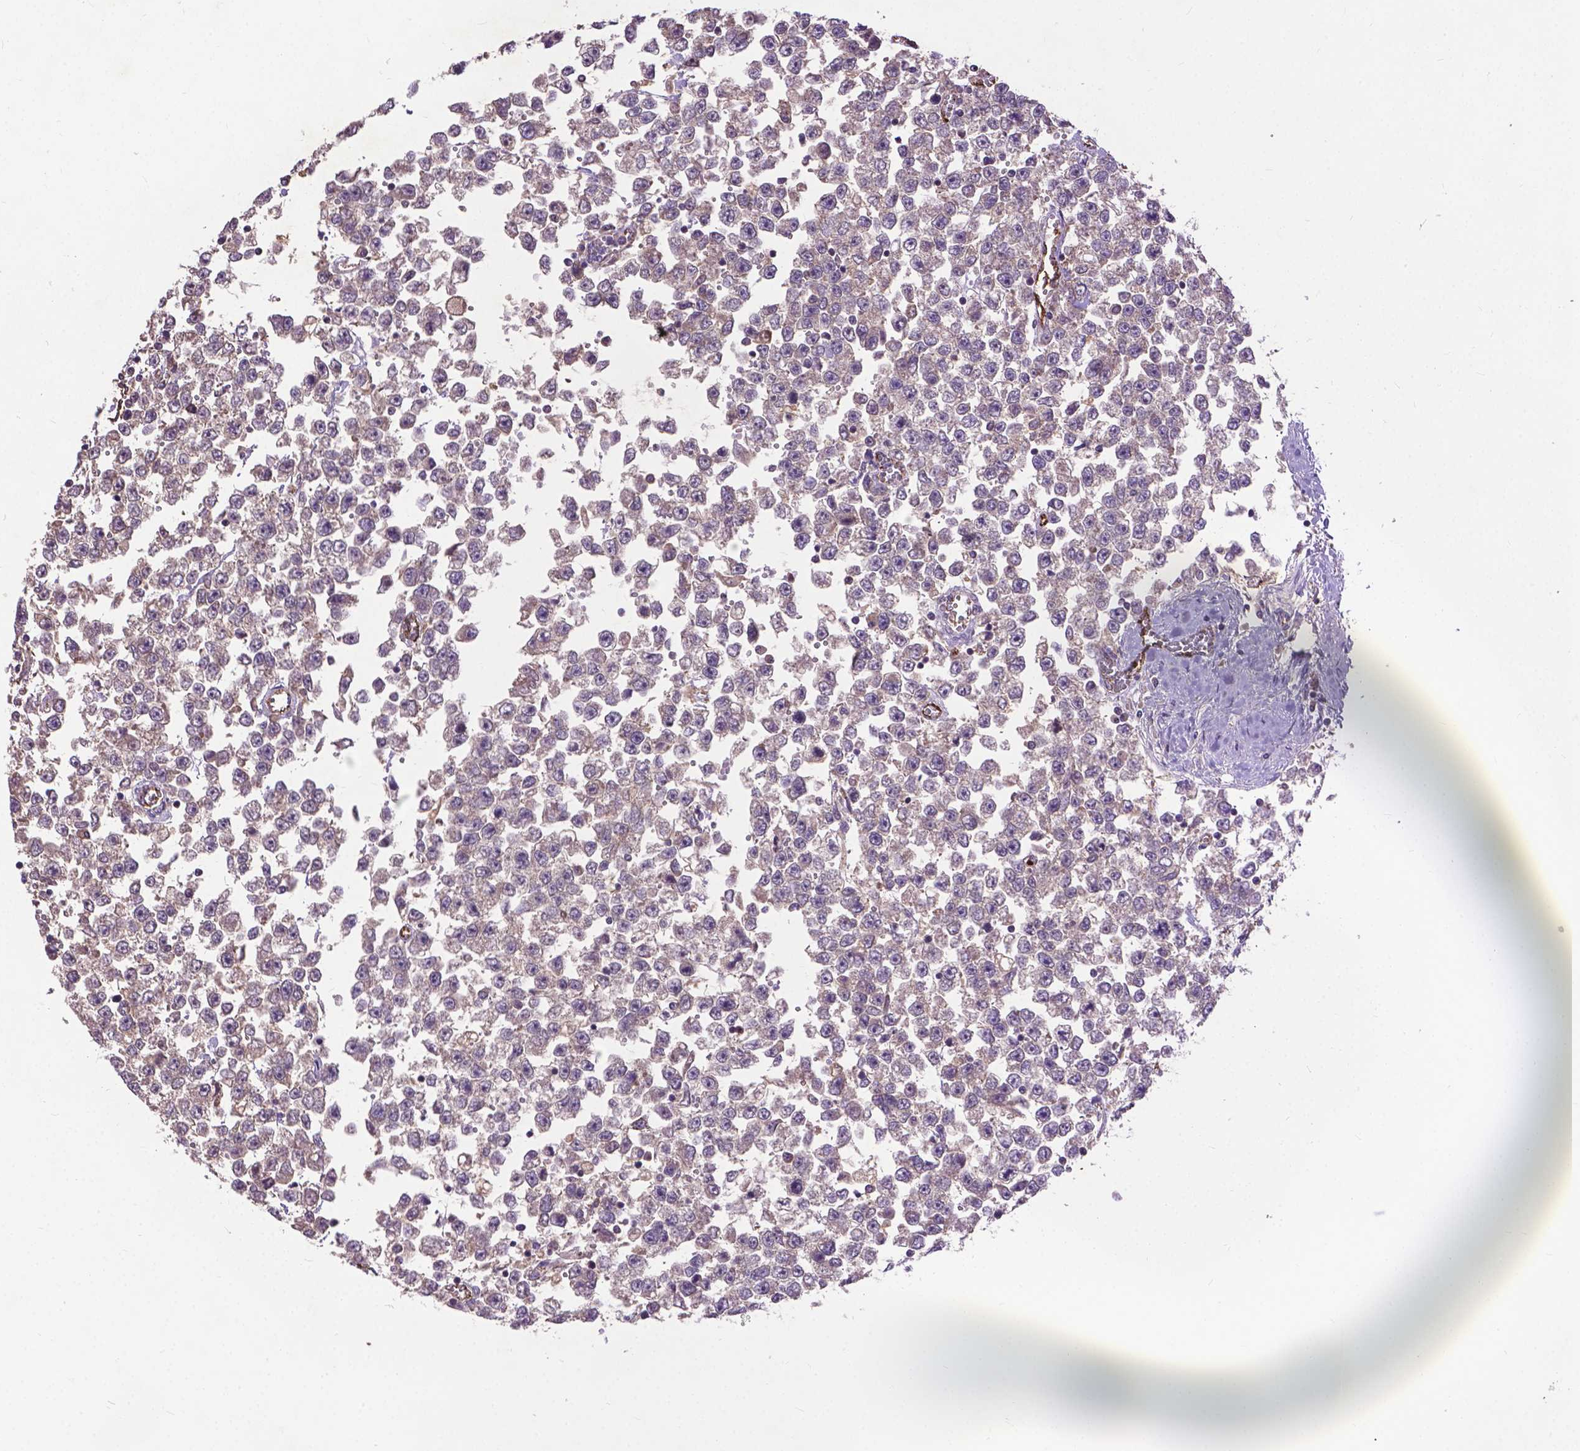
{"staining": {"intensity": "negative", "quantity": "none", "location": "none"}, "tissue": "testis cancer", "cell_type": "Tumor cells", "image_type": "cancer", "snomed": [{"axis": "morphology", "description": "Seminoma, NOS"}, {"axis": "topography", "description": "Testis"}], "caption": "High magnification brightfield microscopy of testis cancer (seminoma) stained with DAB (brown) and counterstained with hematoxylin (blue): tumor cells show no significant expression.", "gene": "ZNF337", "patient": {"sex": "male", "age": 34}}